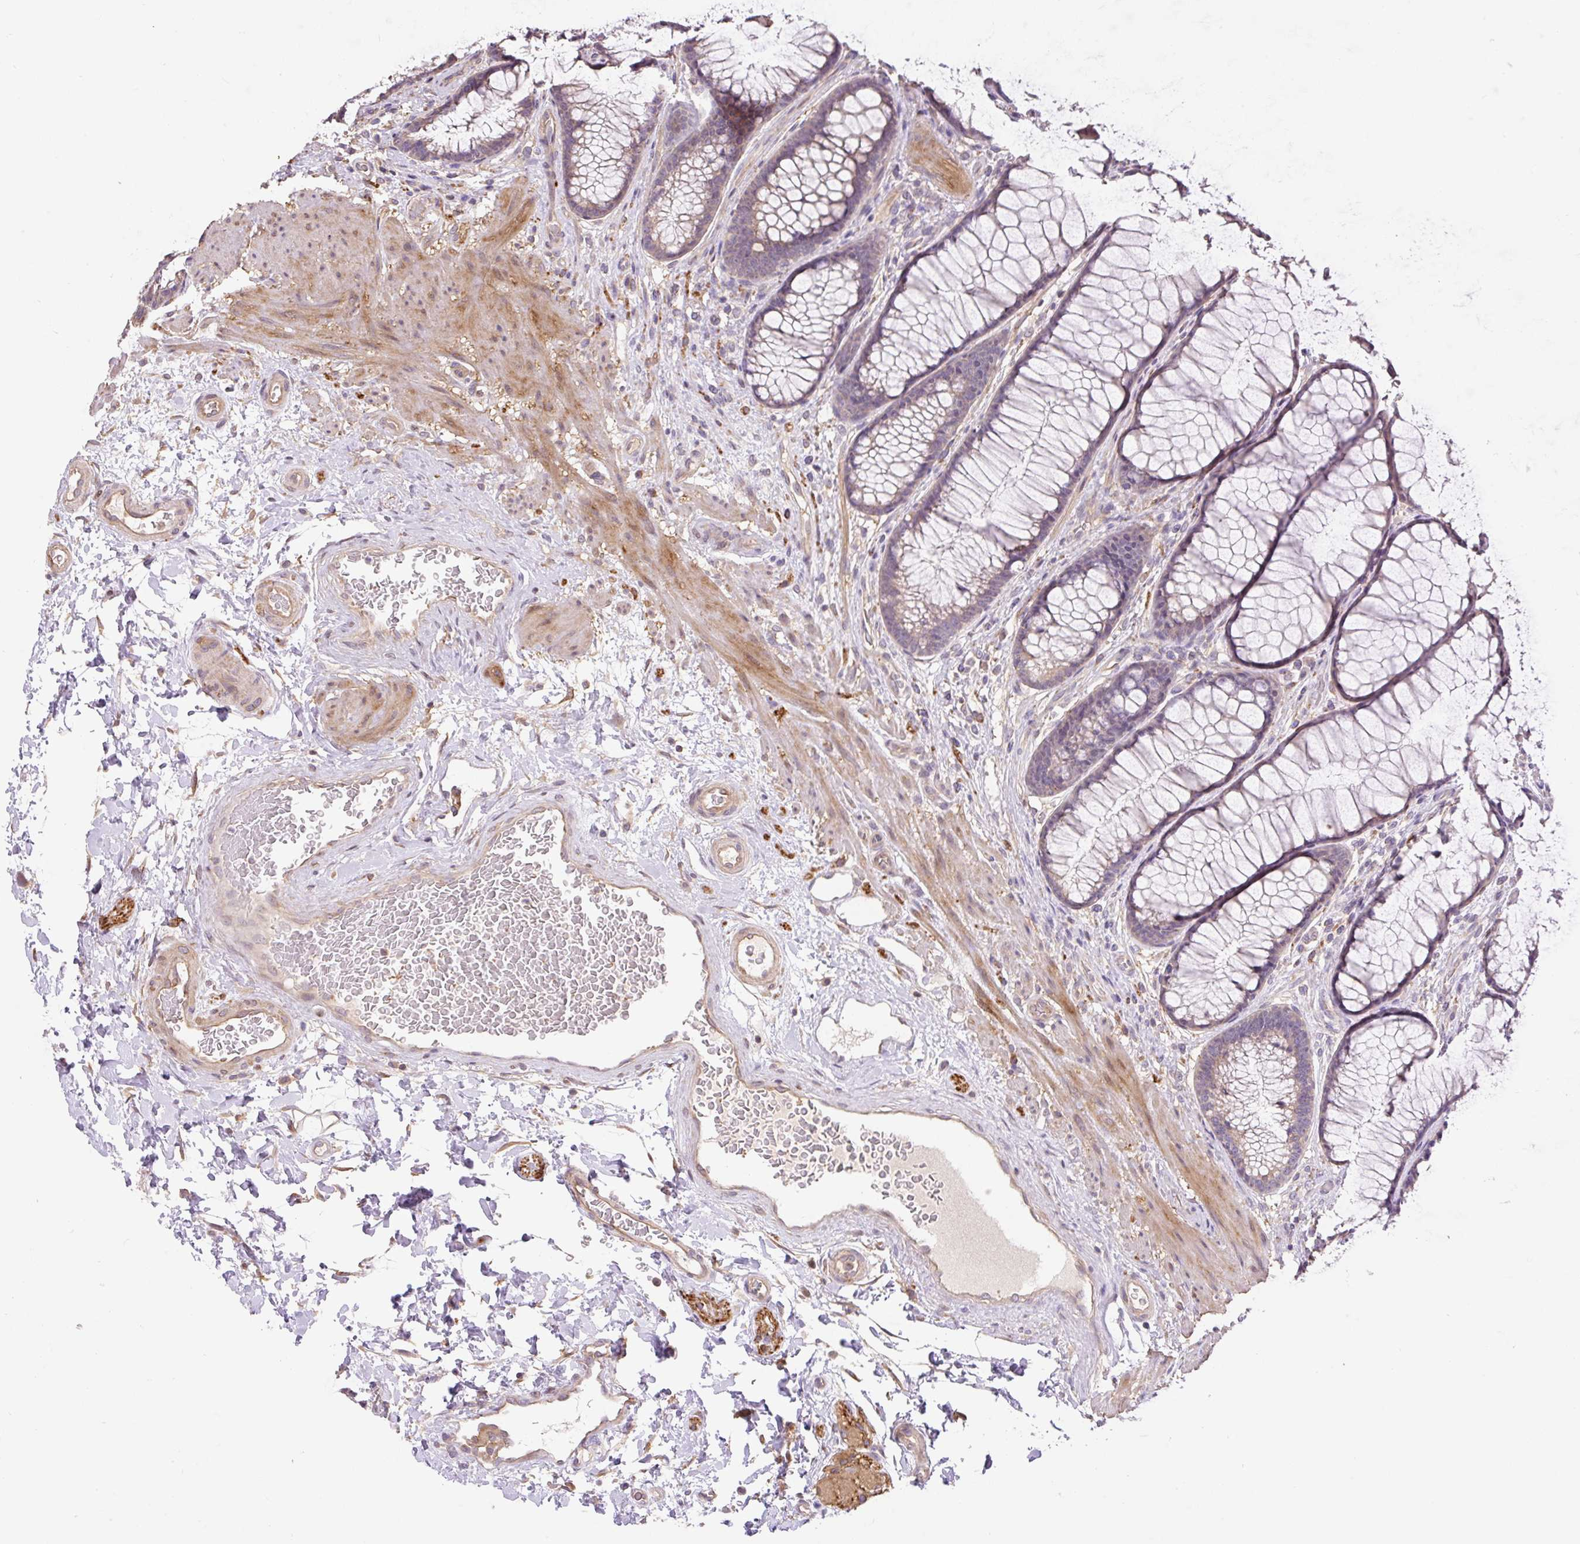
{"staining": {"intensity": "moderate", "quantity": ">75%", "location": "cytoplasmic/membranous"}, "tissue": "colon", "cell_type": "Endothelial cells", "image_type": "normal", "snomed": [{"axis": "morphology", "description": "Normal tissue, NOS"}, {"axis": "topography", "description": "Colon"}], "caption": "Immunohistochemistry (IHC) image of unremarkable human colon stained for a protein (brown), which demonstrates medium levels of moderate cytoplasmic/membranous staining in approximately >75% of endothelial cells.", "gene": "COX8A", "patient": {"sex": "female", "age": 82}}